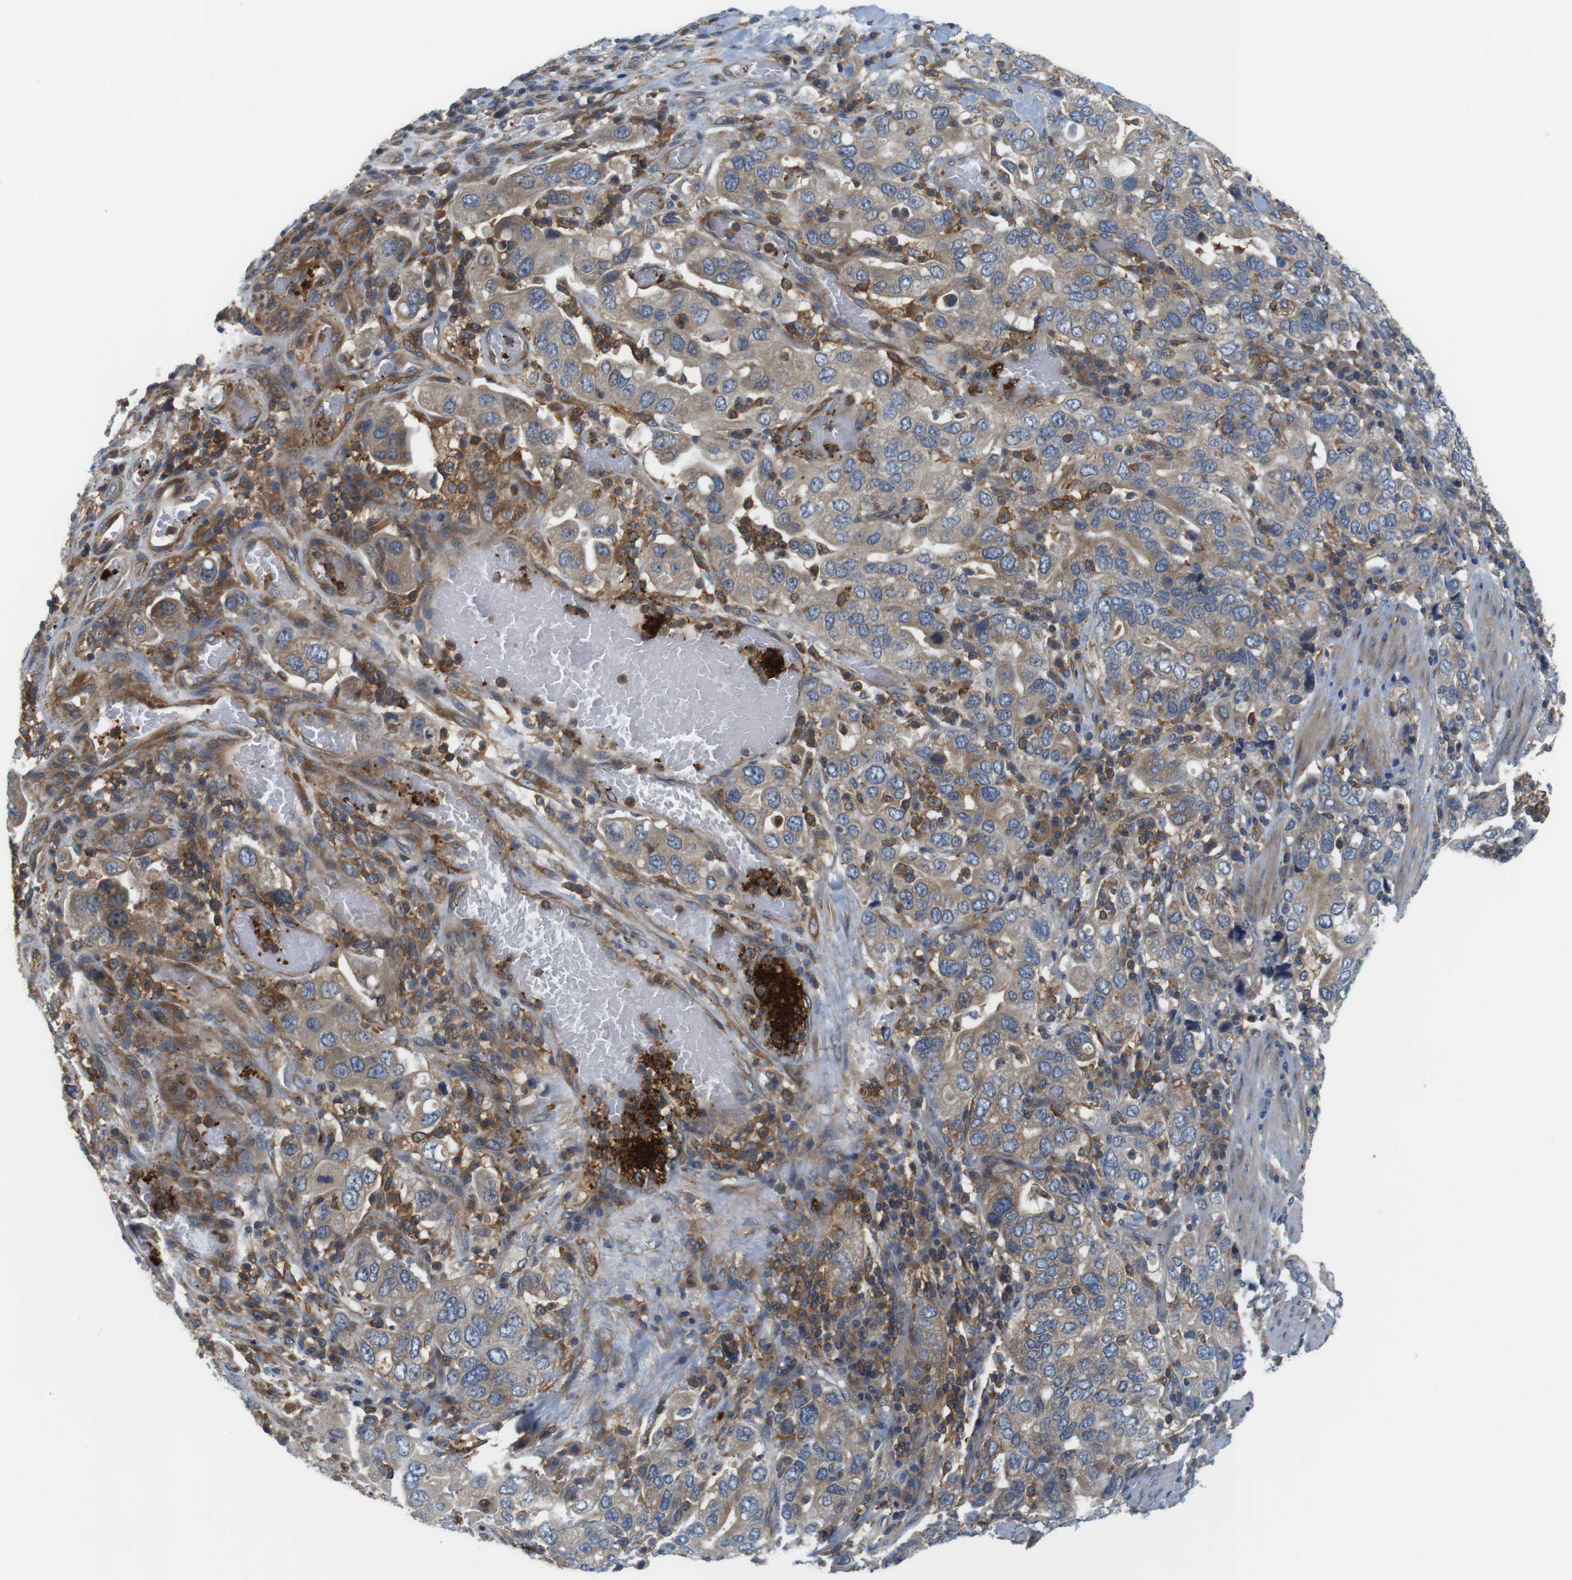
{"staining": {"intensity": "weak", "quantity": "25%-75%", "location": "cytoplasmic/membranous"}, "tissue": "stomach cancer", "cell_type": "Tumor cells", "image_type": "cancer", "snomed": [{"axis": "morphology", "description": "Adenocarcinoma, NOS"}, {"axis": "topography", "description": "Stomach, upper"}], "caption": "Immunohistochemical staining of stomach adenocarcinoma exhibits weak cytoplasmic/membranous protein positivity in approximately 25%-75% of tumor cells.", "gene": "HERPUD2", "patient": {"sex": "male", "age": 62}}